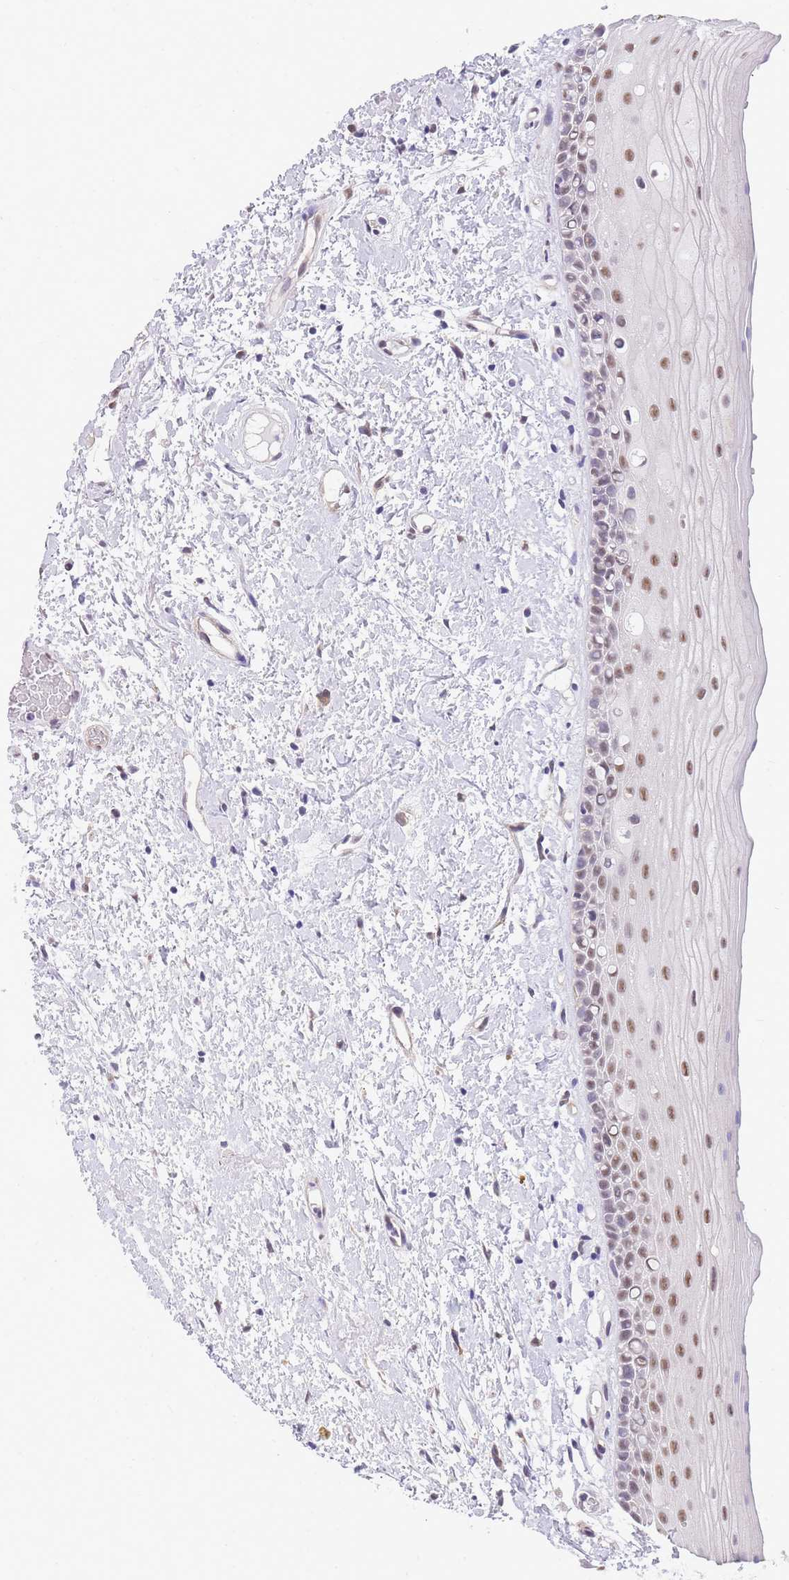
{"staining": {"intensity": "moderate", "quantity": ">75%", "location": "nuclear"}, "tissue": "oral mucosa", "cell_type": "Squamous epithelial cells", "image_type": "normal", "snomed": [{"axis": "morphology", "description": "Normal tissue, NOS"}, {"axis": "topography", "description": "Oral tissue"}], "caption": "A medium amount of moderate nuclear staining is appreciated in about >75% of squamous epithelial cells in normal oral mucosa.", "gene": "S100PBP", "patient": {"sex": "female", "age": 76}}